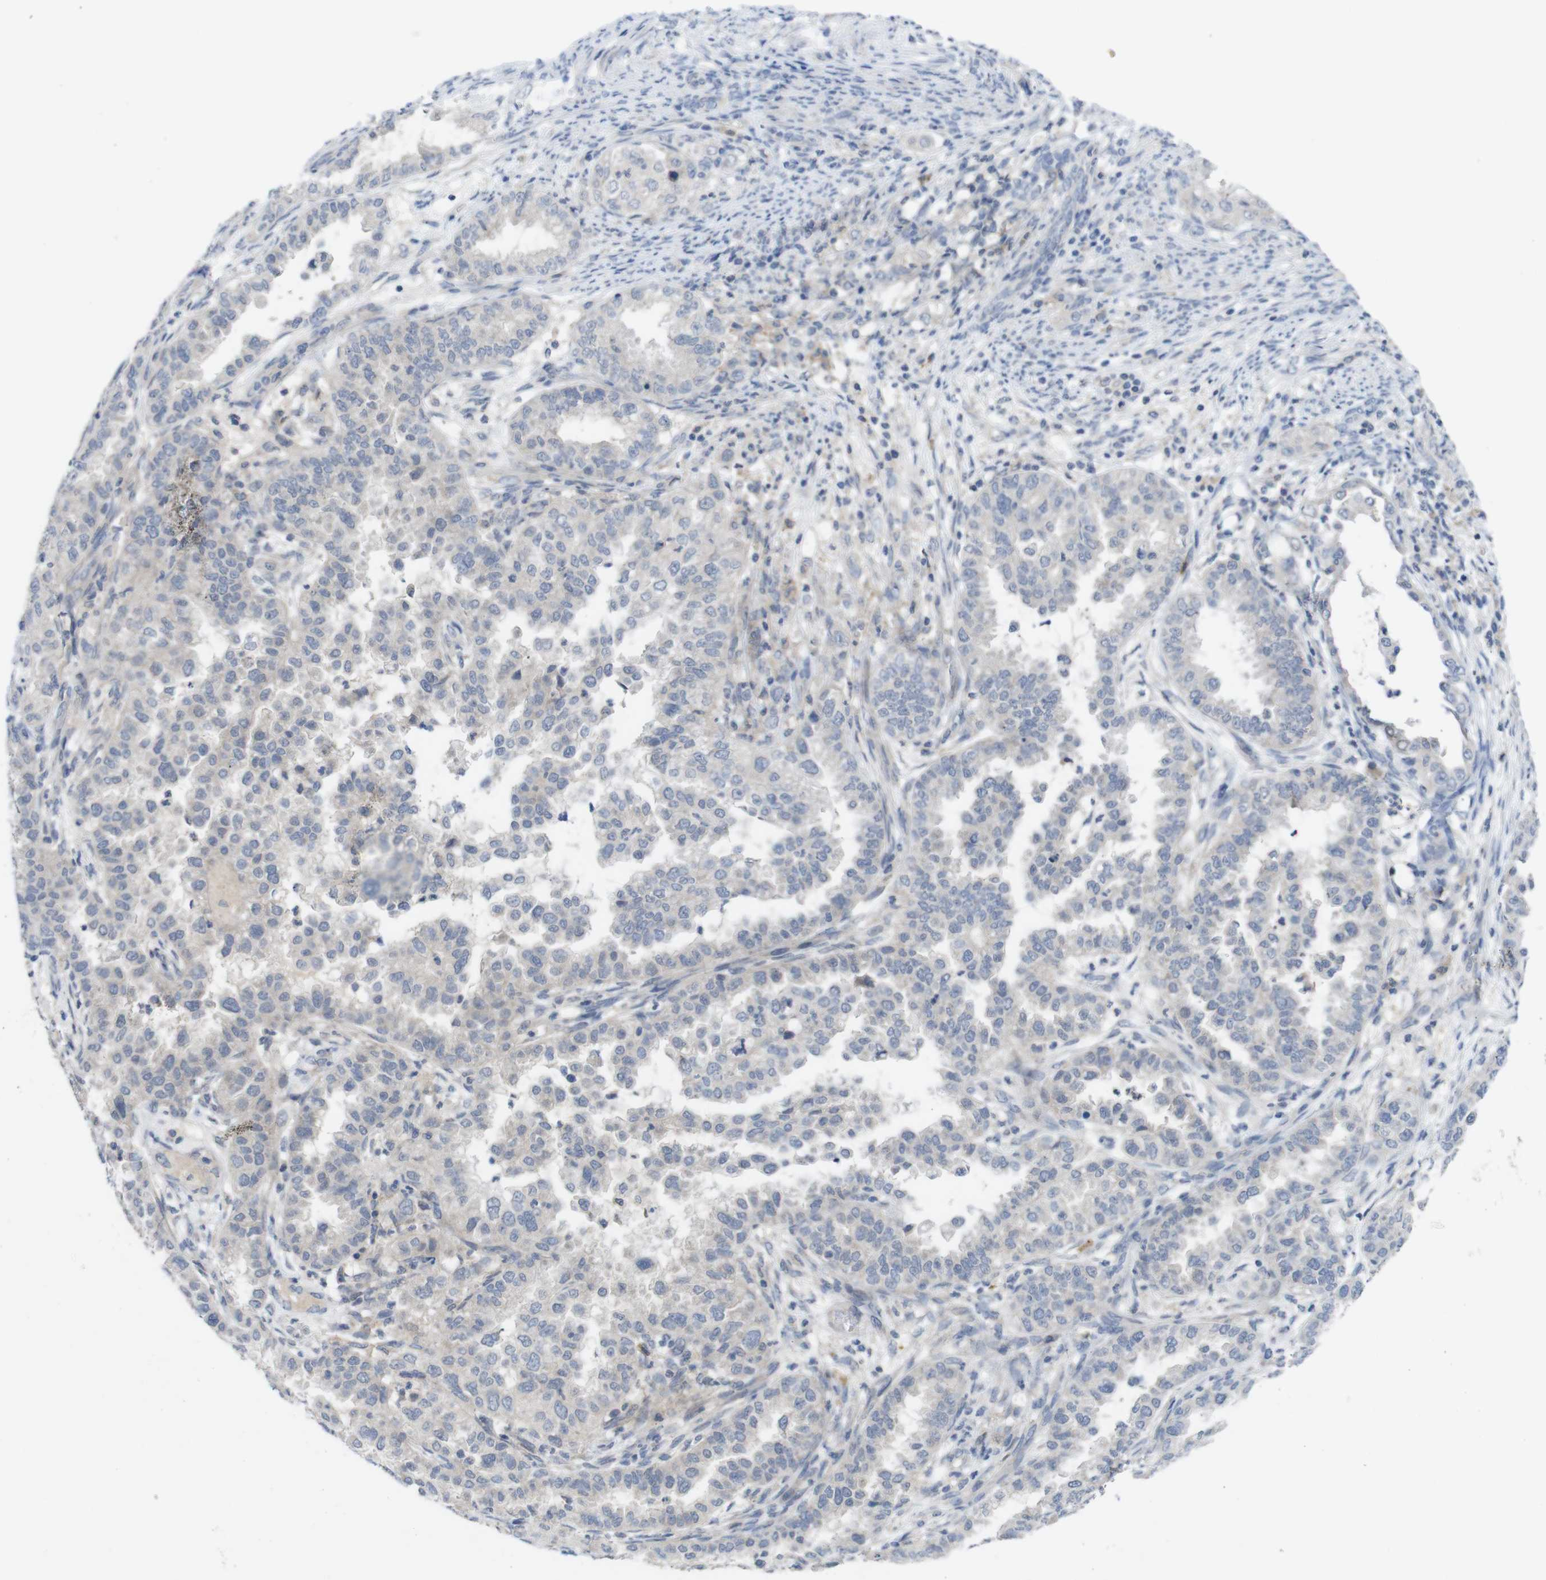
{"staining": {"intensity": "negative", "quantity": "none", "location": "none"}, "tissue": "endometrial cancer", "cell_type": "Tumor cells", "image_type": "cancer", "snomed": [{"axis": "morphology", "description": "Adenocarcinoma, NOS"}, {"axis": "topography", "description": "Endometrium"}], "caption": "IHC image of neoplastic tissue: endometrial adenocarcinoma stained with DAB shows no significant protein staining in tumor cells. (Stains: DAB IHC with hematoxylin counter stain, Microscopy: brightfield microscopy at high magnification).", "gene": "SLAMF7", "patient": {"sex": "female", "age": 85}}